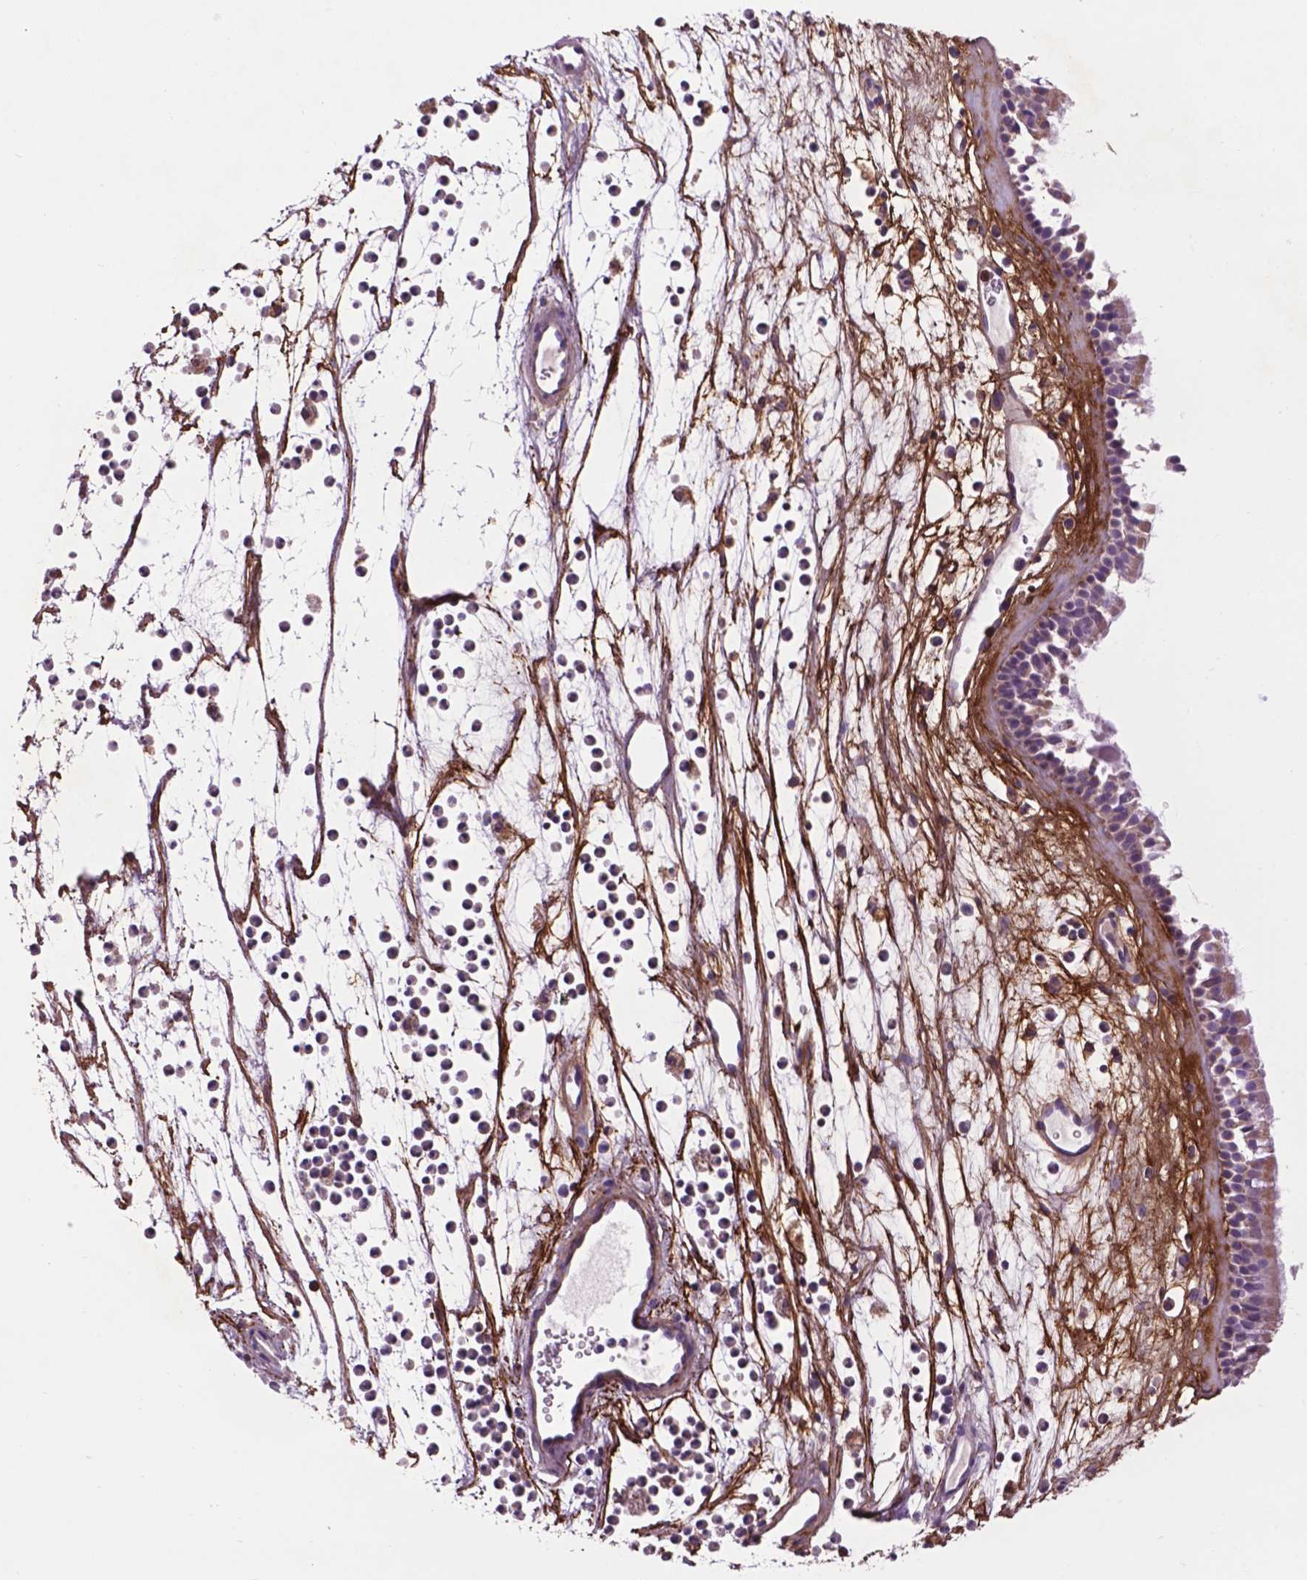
{"staining": {"intensity": "weak", "quantity": "25%-75%", "location": "cytoplasmic/membranous"}, "tissue": "nasopharynx", "cell_type": "Respiratory epithelial cells", "image_type": "normal", "snomed": [{"axis": "morphology", "description": "Normal tissue, NOS"}, {"axis": "topography", "description": "Nasopharynx"}], "caption": "Immunohistochemistry (IHC) (DAB) staining of normal human nasopharynx demonstrates weak cytoplasmic/membranous protein positivity in about 25%-75% of respiratory epithelial cells.", "gene": "LRRC3C", "patient": {"sex": "female", "age": 52}}